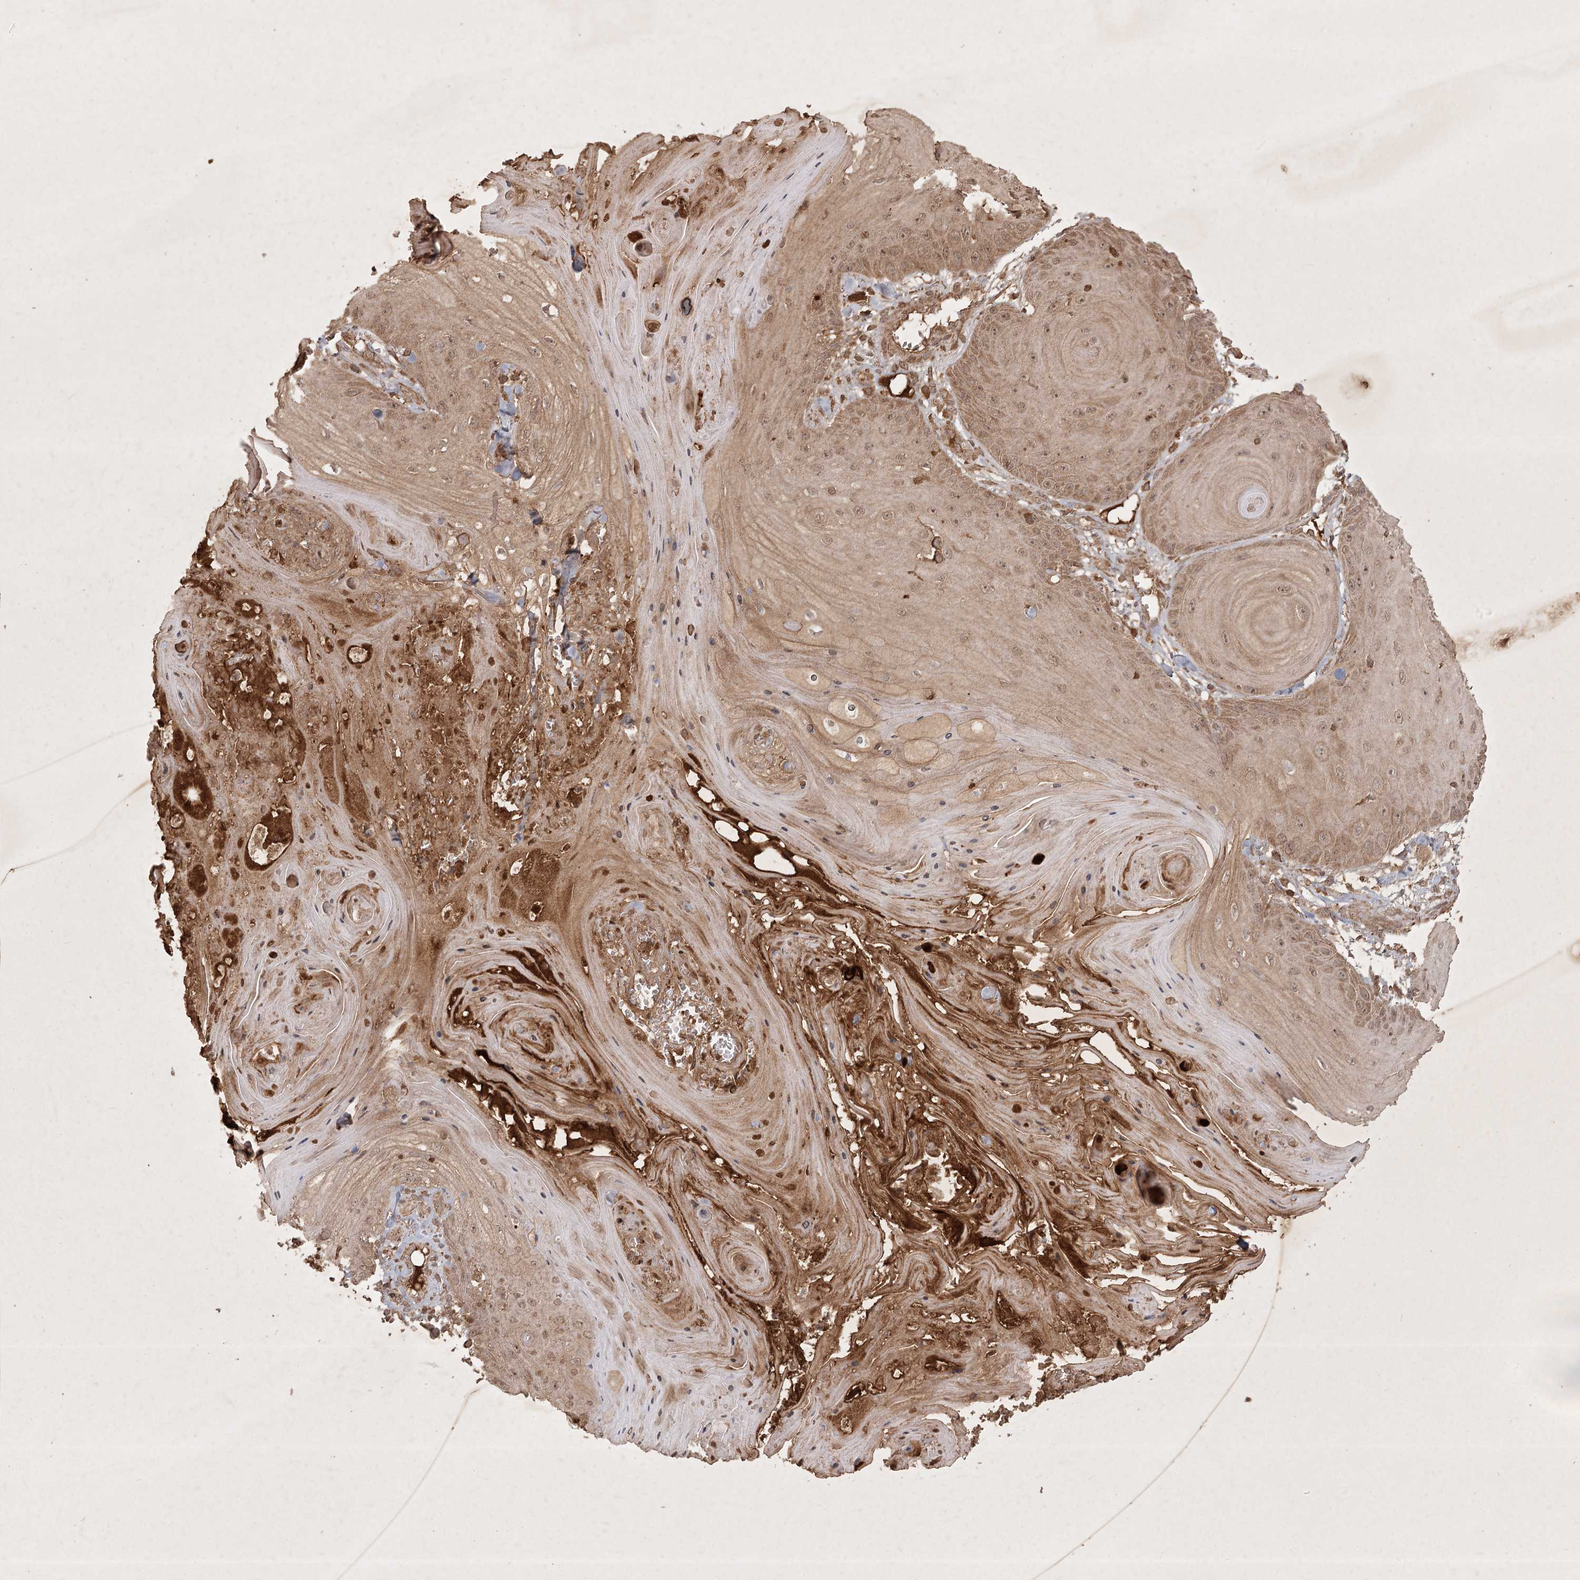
{"staining": {"intensity": "weak", "quantity": ">75%", "location": "cytoplasmic/membranous"}, "tissue": "skin cancer", "cell_type": "Tumor cells", "image_type": "cancer", "snomed": [{"axis": "morphology", "description": "Squamous cell carcinoma, NOS"}, {"axis": "topography", "description": "Skin"}], "caption": "Skin cancer (squamous cell carcinoma) tissue demonstrates weak cytoplasmic/membranous expression in approximately >75% of tumor cells", "gene": "ARL13A", "patient": {"sex": "male", "age": 74}}